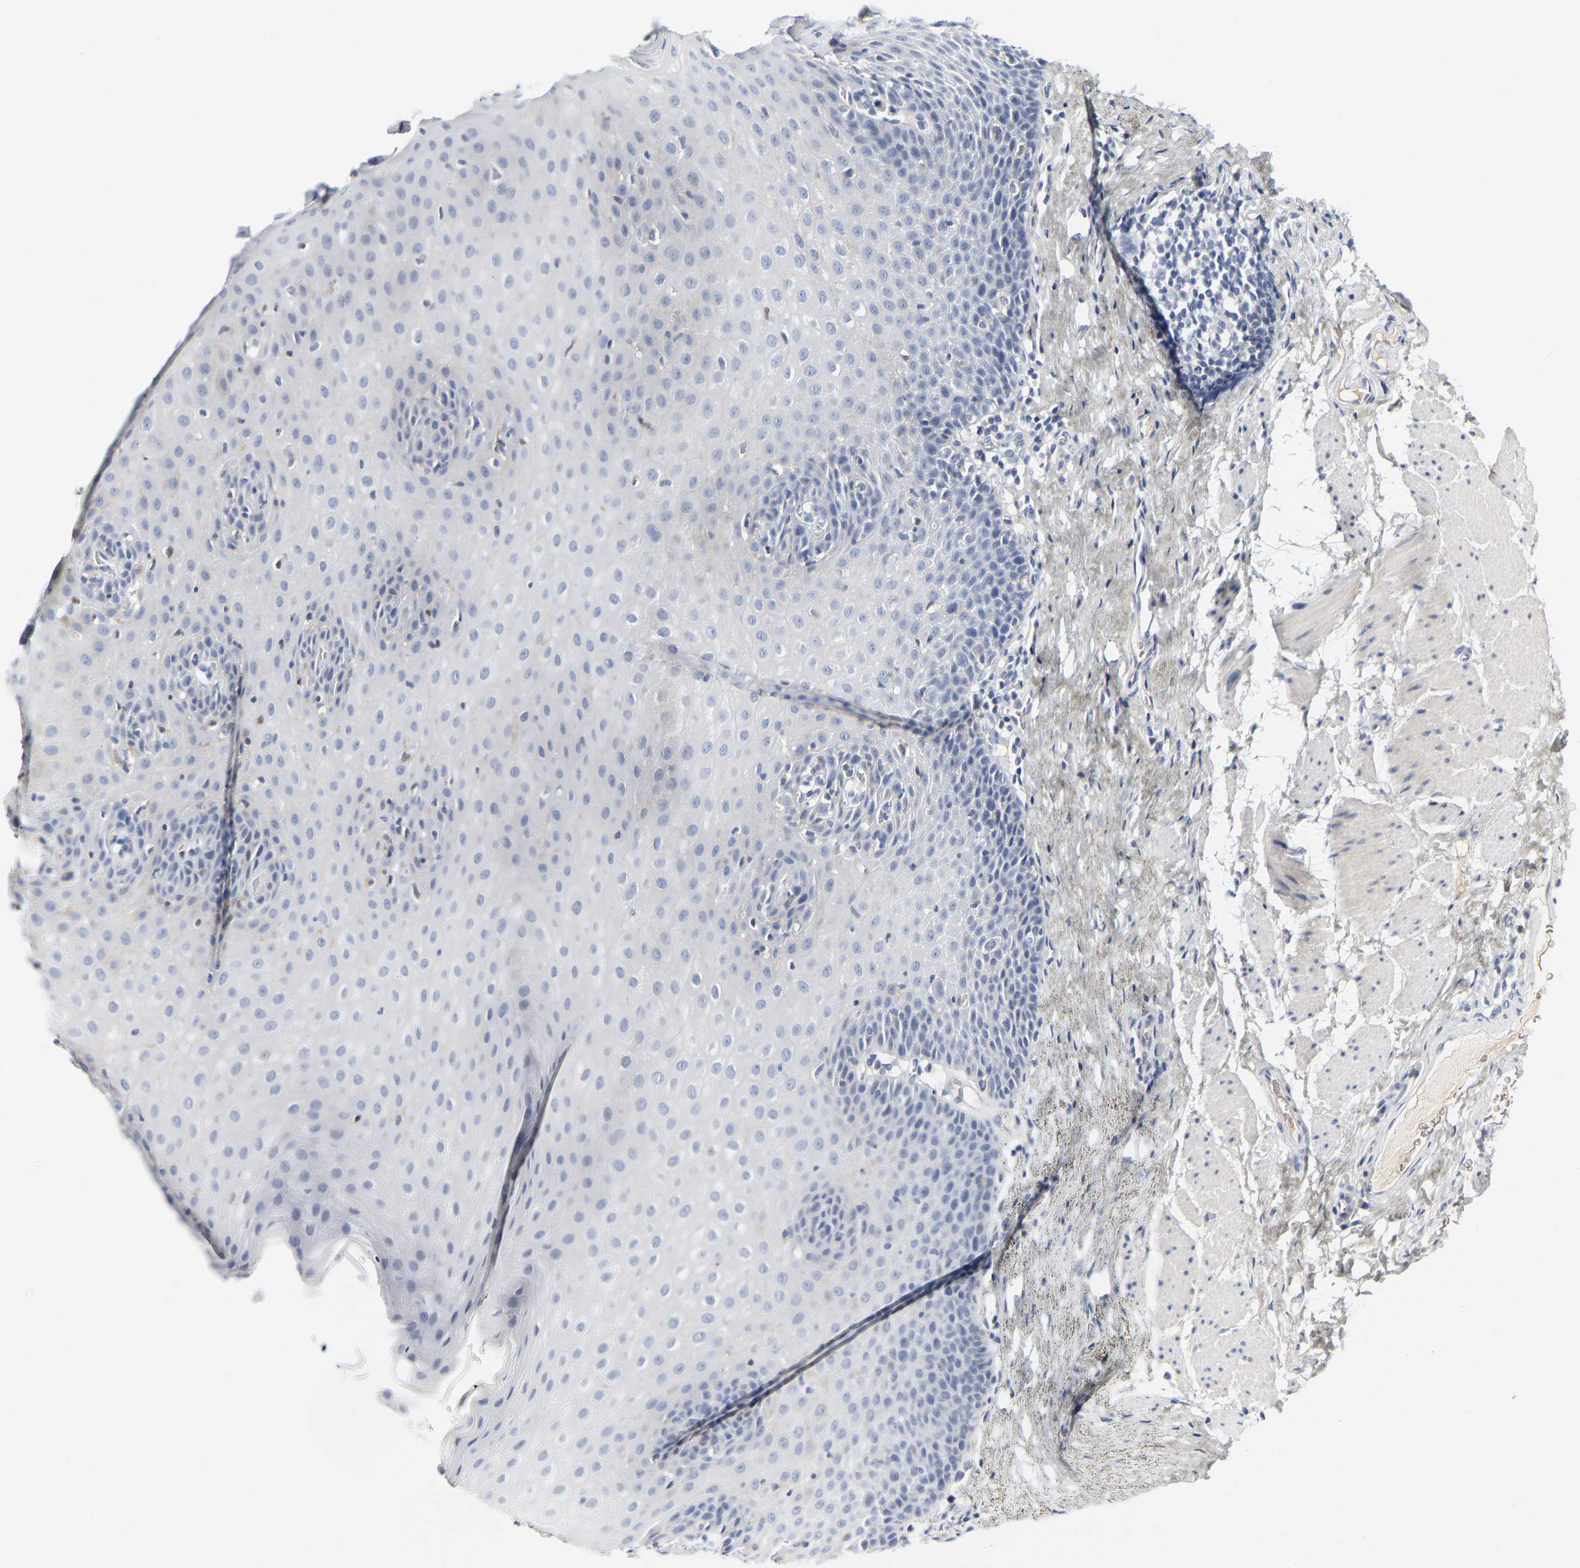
{"staining": {"intensity": "negative", "quantity": "none", "location": "none"}, "tissue": "esophagus", "cell_type": "Squamous epithelial cells", "image_type": "normal", "snomed": [{"axis": "morphology", "description": "Normal tissue, NOS"}, {"axis": "topography", "description": "Esophagus"}], "caption": "An image of esophagus stained for a protein displays no brown staining in squamous epithelial cells. The staining is performed using DAB brown chromogen with nuclei counter-stained in using hematoxylin.", "gene": "GNAS", "patient": {"sex": "female", "age": 61}}